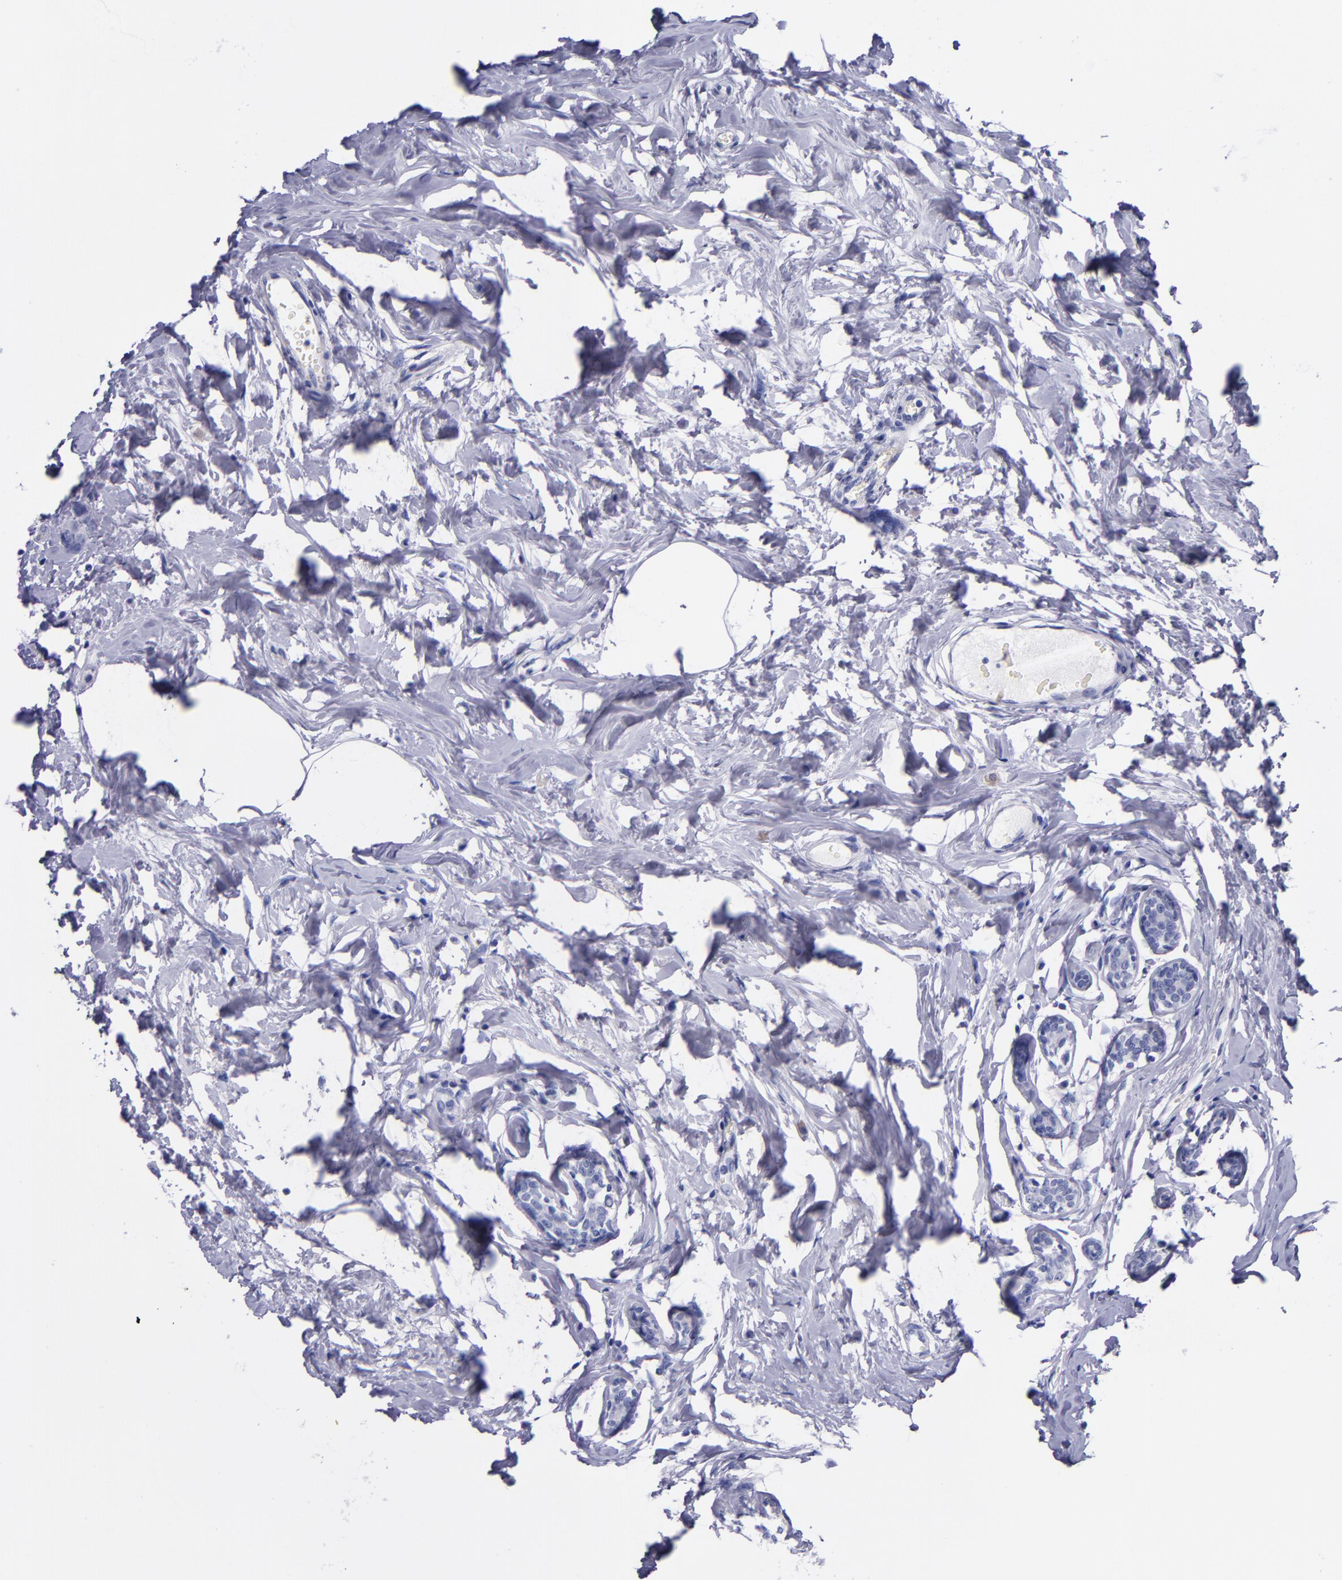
{"staining": {"intensity": "negative", "quantity": "none", "location": "none"}, "tissue": "breast cancer", "cell_type": "Tumor cells", "image_type": "cancer", "snomed": [{"axis": "morphology", "description": "Normal tissue, NOS"}, {"axis": "morphology", "description": "Duct carcinoma"}, {"axis": "topography", "description": "Breast"}], "caption": "Protein analysis of breast infiltrating ductal carcinoma shows no significant staining in tumor cells.", "gene": "SV2A", "patient": {"sex": "female", "age": 50}}